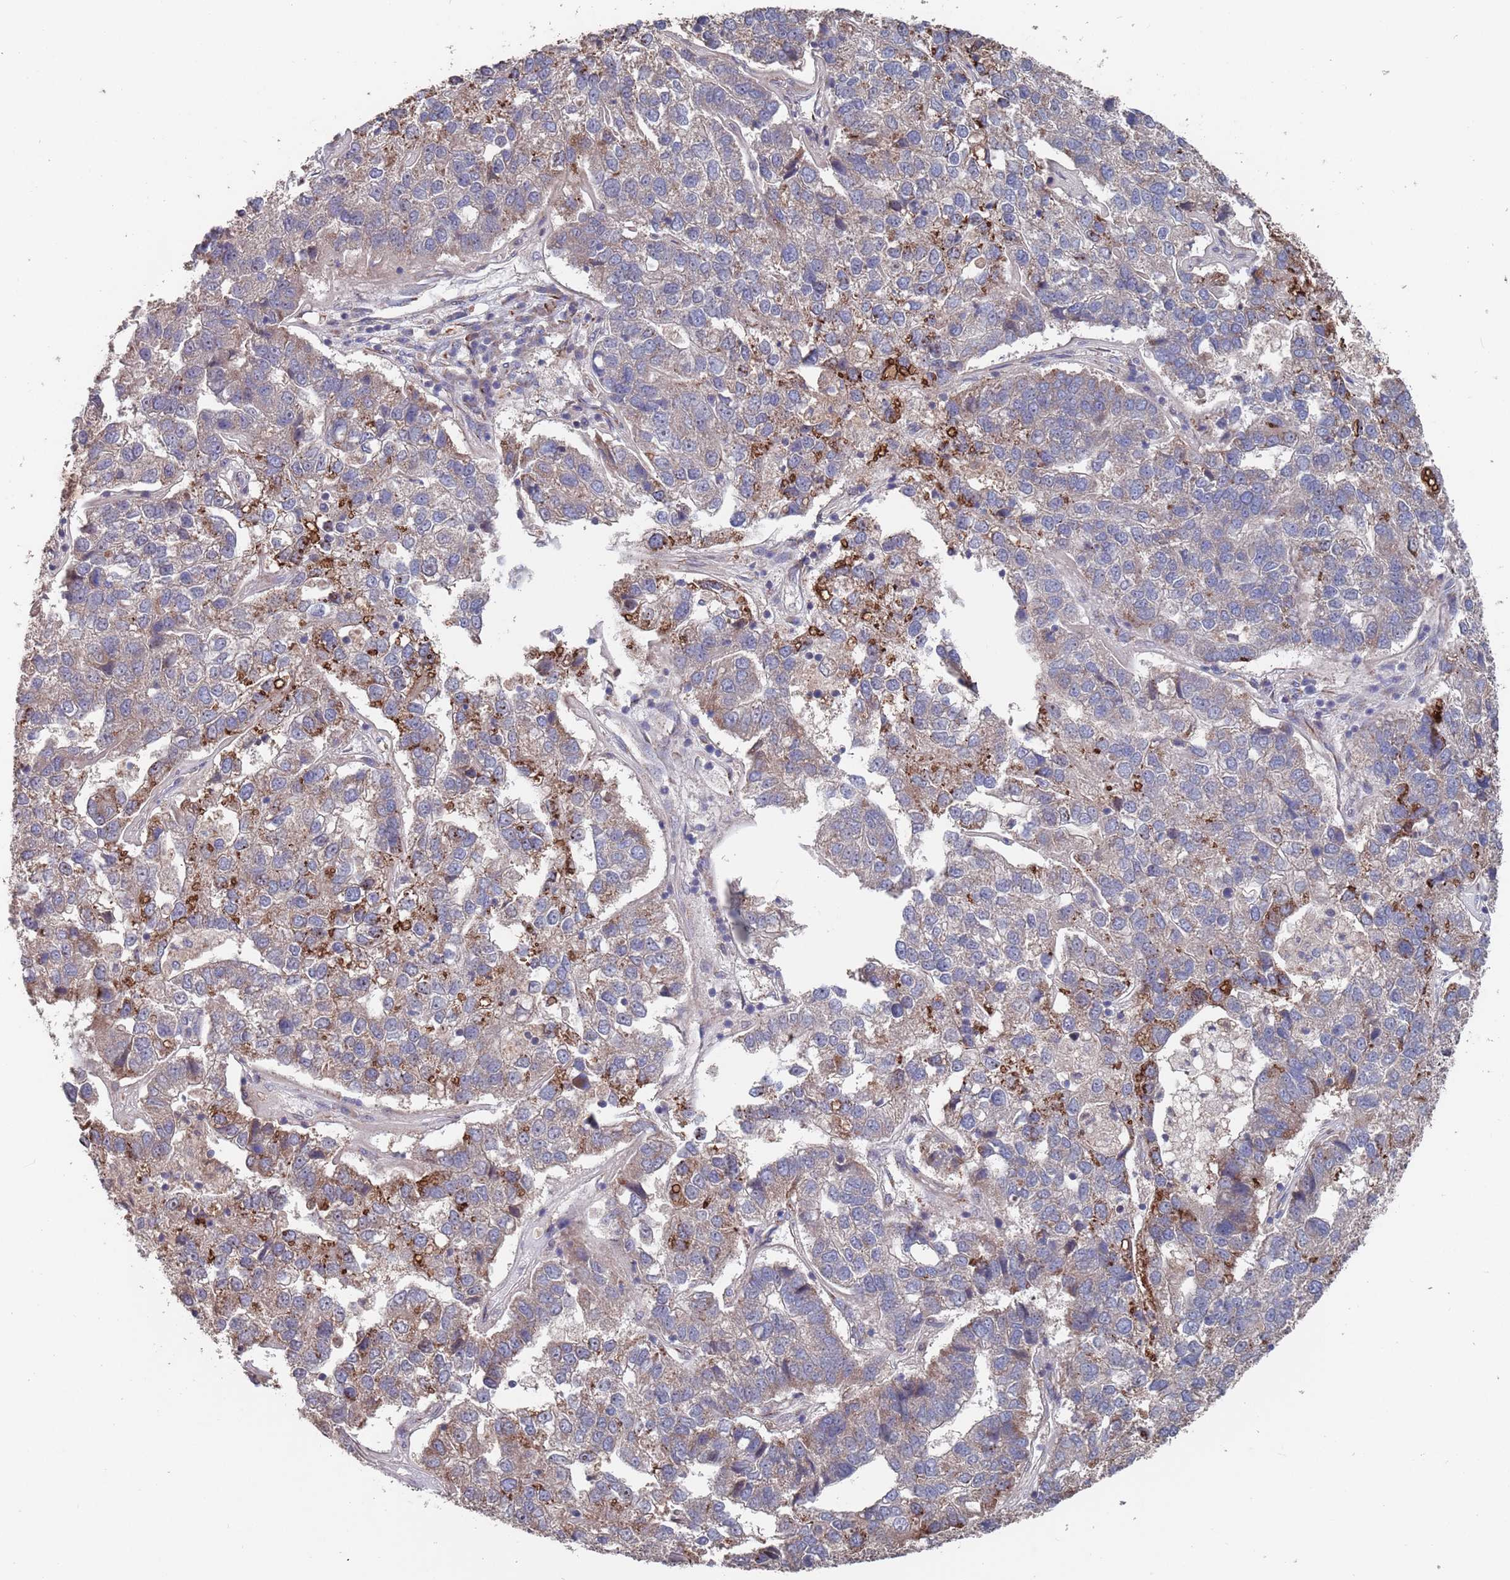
{"staining": {"intensity": "strong", "quantity": "<25%", "location": "cytoplasmic/membranous"}, "tissue": "pancreatic cancer", "cell_type": "Tumor cells", "image_type": "cancer", "snomed": [{"axis": "morphology", "description": "Adenocarcinoma, NOS"}, {"axis": "topography", "description": "Pancreas"}], "caption": "A brown stain labels strong cytoplasmic/membranous positivity of a protein in human pancreatic cancer (adenocarcinoma) tumor cells. The staining is performed using DAB (3,3'-diaminobenzidine) brown chromogen to label protein expression. The nuclei are counter-stained blue using hematoxylin.", "gene": "UNC45A", "patient": {"sex": "female", "age": 61}}